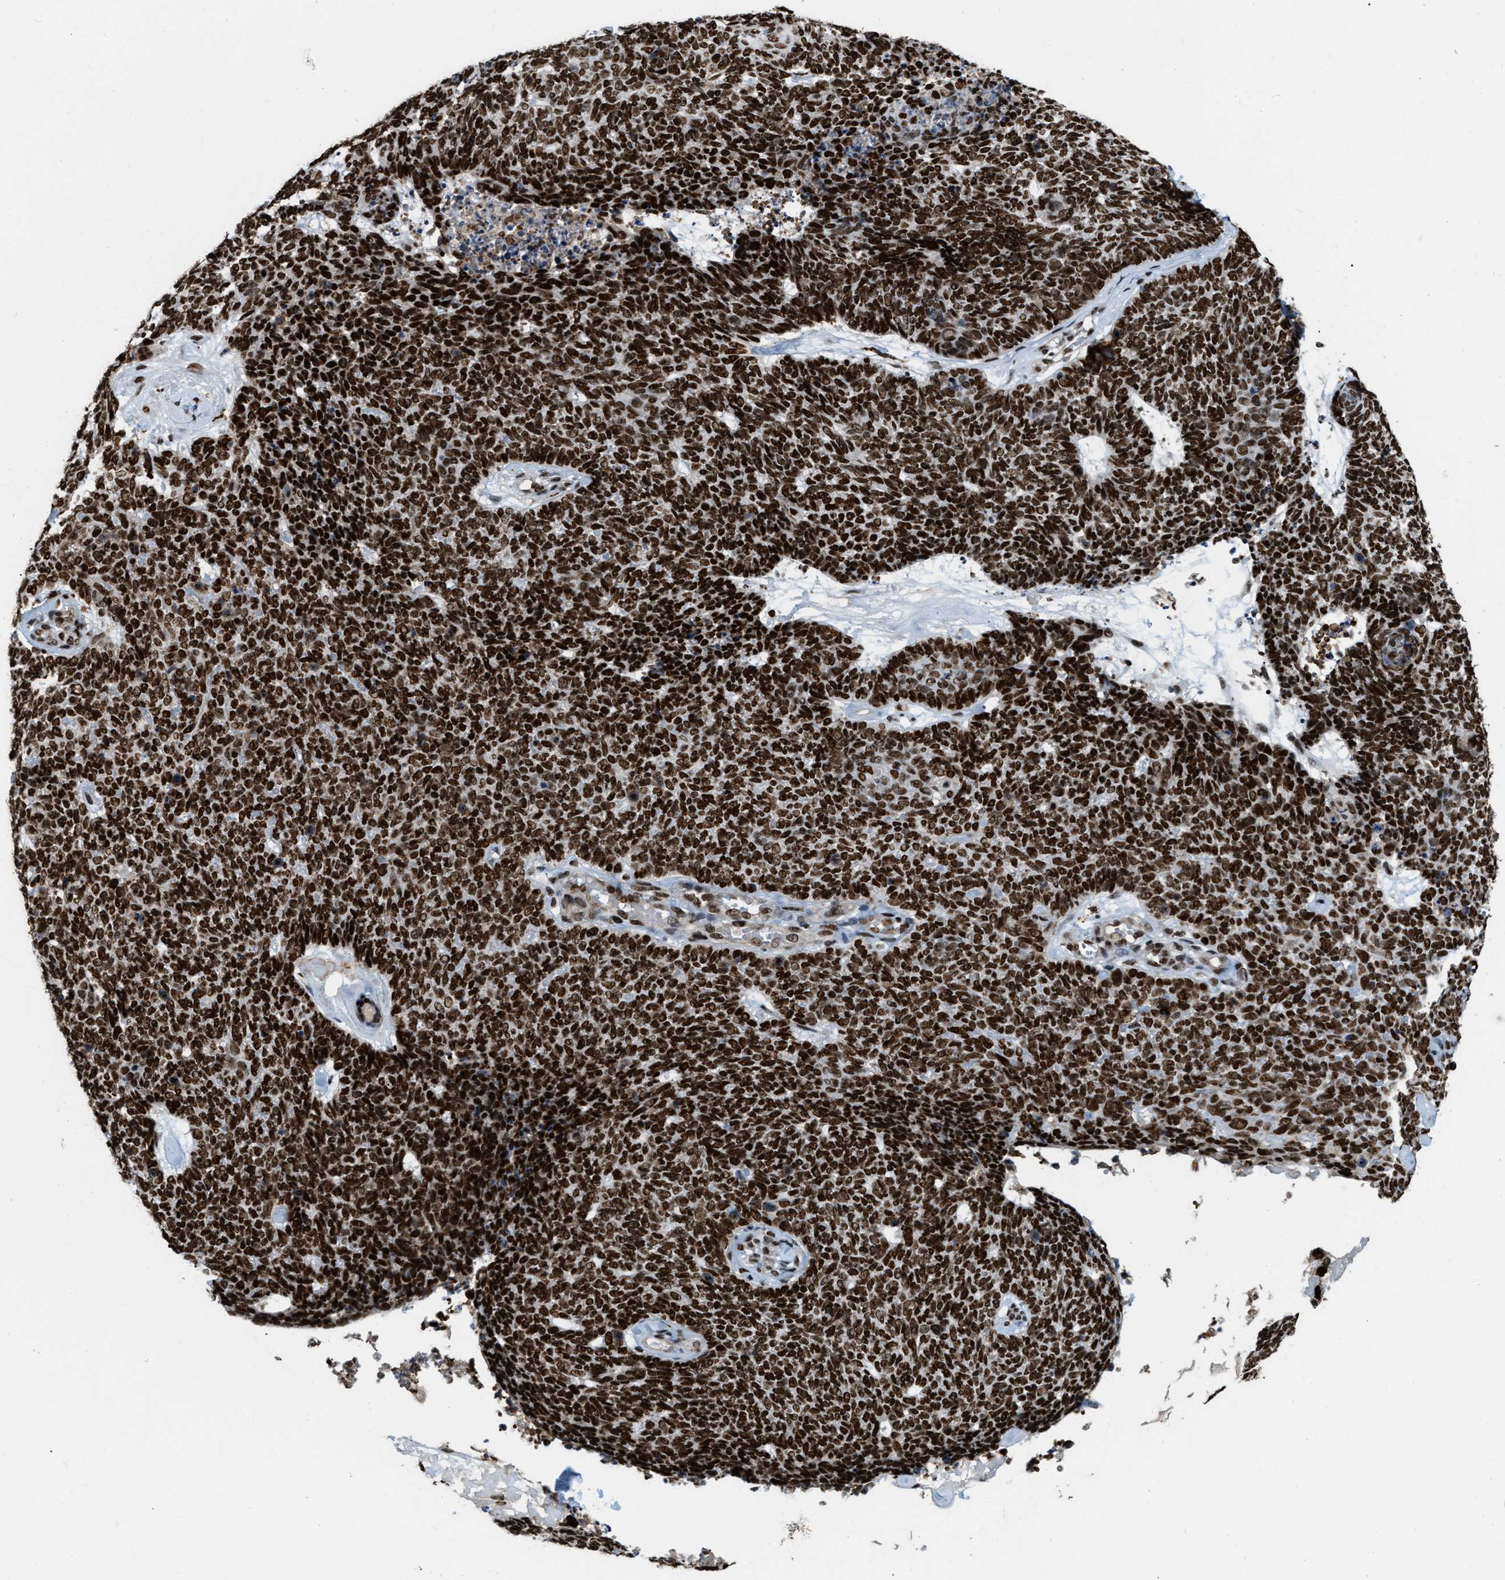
{"staining": {"intensity": "strong", "quantity": ">75%", "location": "nuclear"}, "tissue": "skin cancer", "cell_type": "Tumor cells", "image_type": "cancer", "snomed": [{"axis": "morphology", "description": "Basal cell carcinoma"}, {"axis": "topography", "description": "Skin"}], "caption": "Skin cancer (basal cell carcinoma) was stained to show a protein in brown. There is high levels of strong nuclear staining in about >75% of tumor cells.", "gene": "NUMA1", "patient": {"sex": "female", "age": 84}}